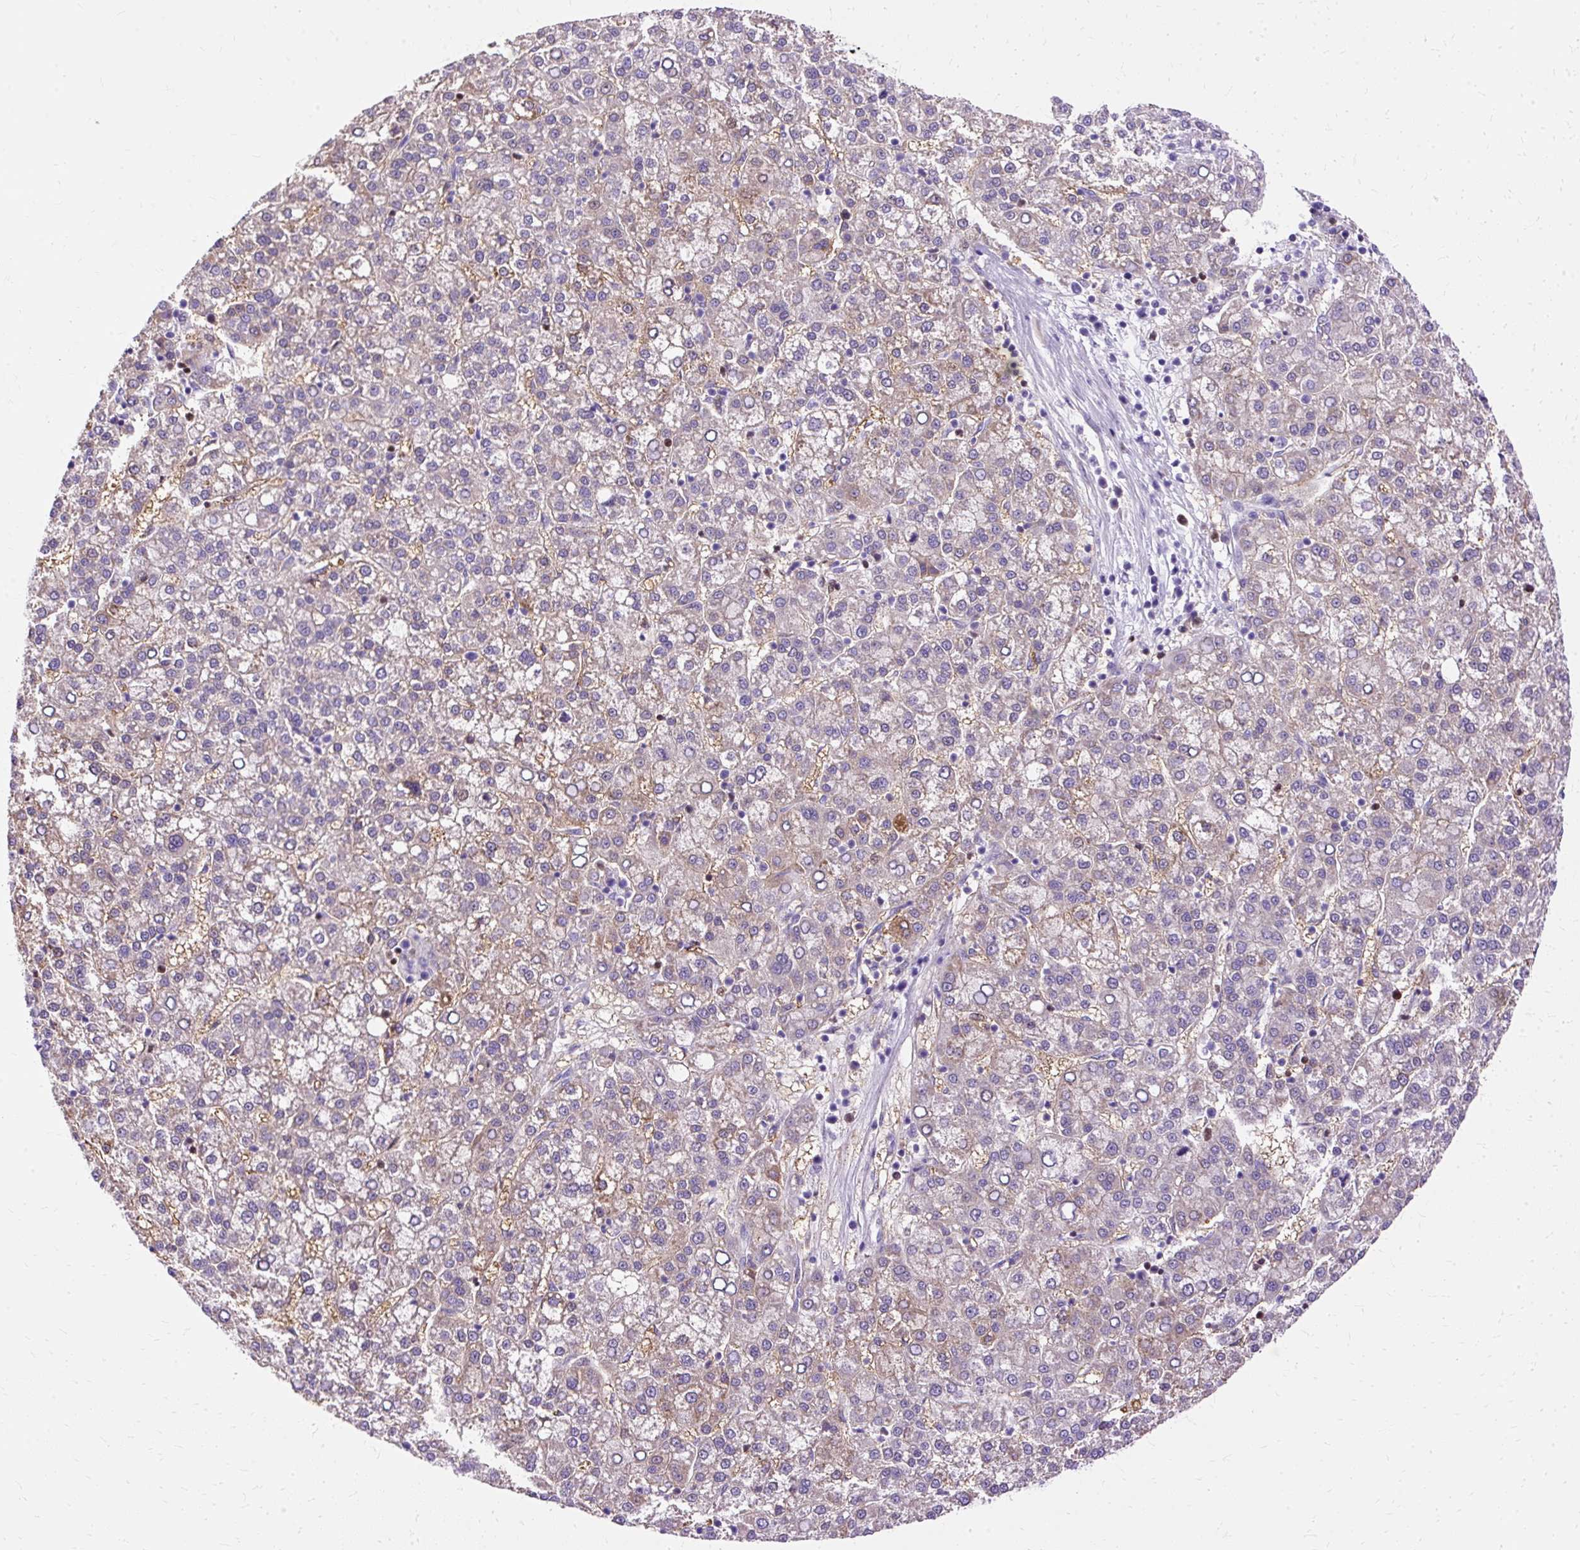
{"staining": {"intensity": "weak", "quantity": "<25%", "location": "cytoplasmic/membranous"}, "tissue": "liver cancer", "cell_type": "Tumor cells", "image_type": "cancer", "snomed": [{"axis": "morphology", "description": "Carcinoma, Hepatocellular, NOS"}, {"axis": "topography", "description": "Liver"}], "caption": "Tumor cells show no significant staining in hepatocellular carcinoma (liver).", "gene": "MYO6", "patient": {"sex": "female", "age": 58}}